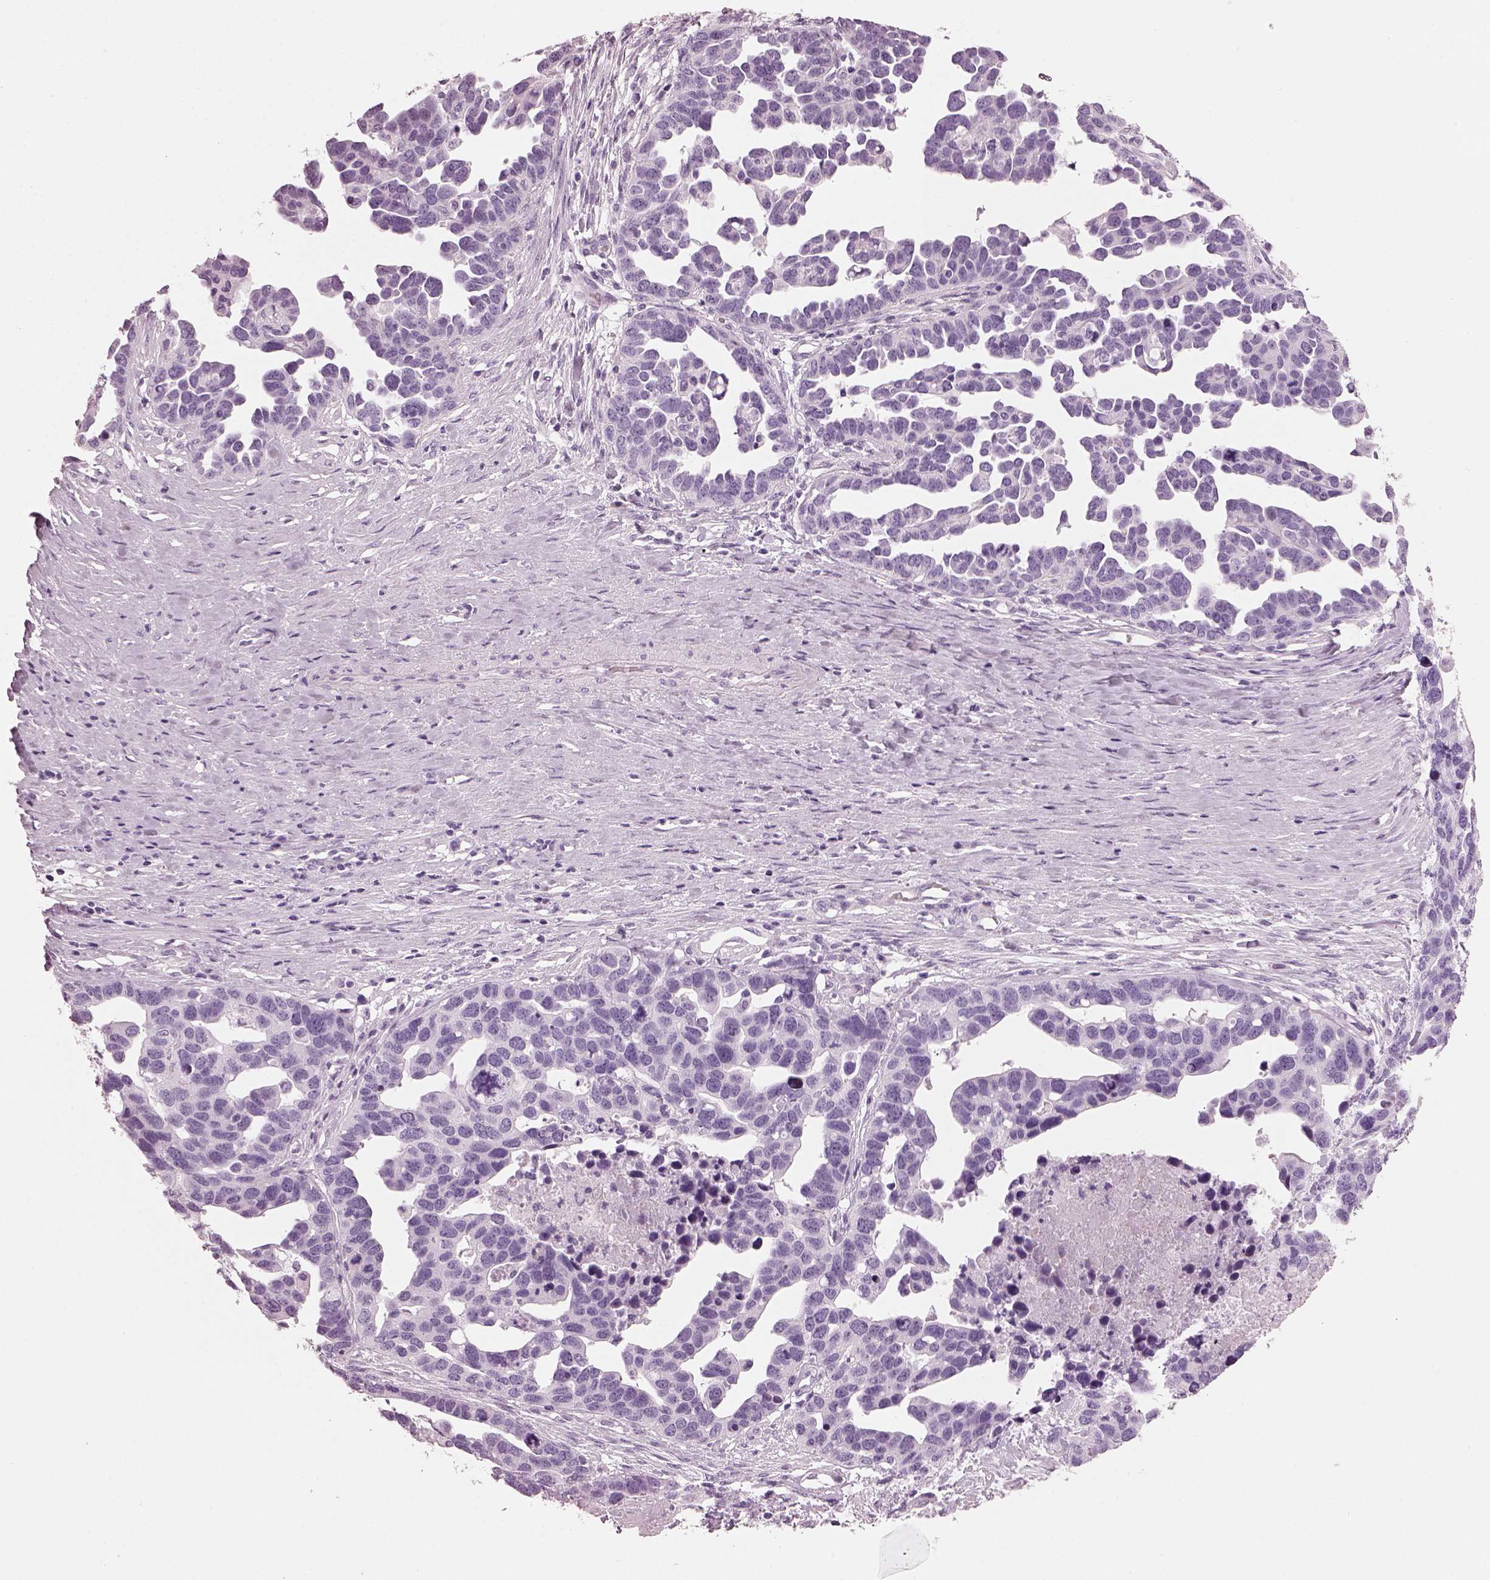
{"staining": {"intensity": "negative", "quantity": "none", "location": "none"}, "tissue": "ovarian cancer", "cell_type": "Tumor cells", "image_type": "cancer", "snomed": [{"axis": "morphology", "description": "Cystadenocarcinoma, serous, NOS"}, {"axis": "topography", "description": "Ovary"}], "caption": "The image exhibits no staining of tumor cells in ovarian cancer (serous cystadenocarcinoma).", "gene": "HYDIN", "patient": {"sex": "female", "age": 54}}